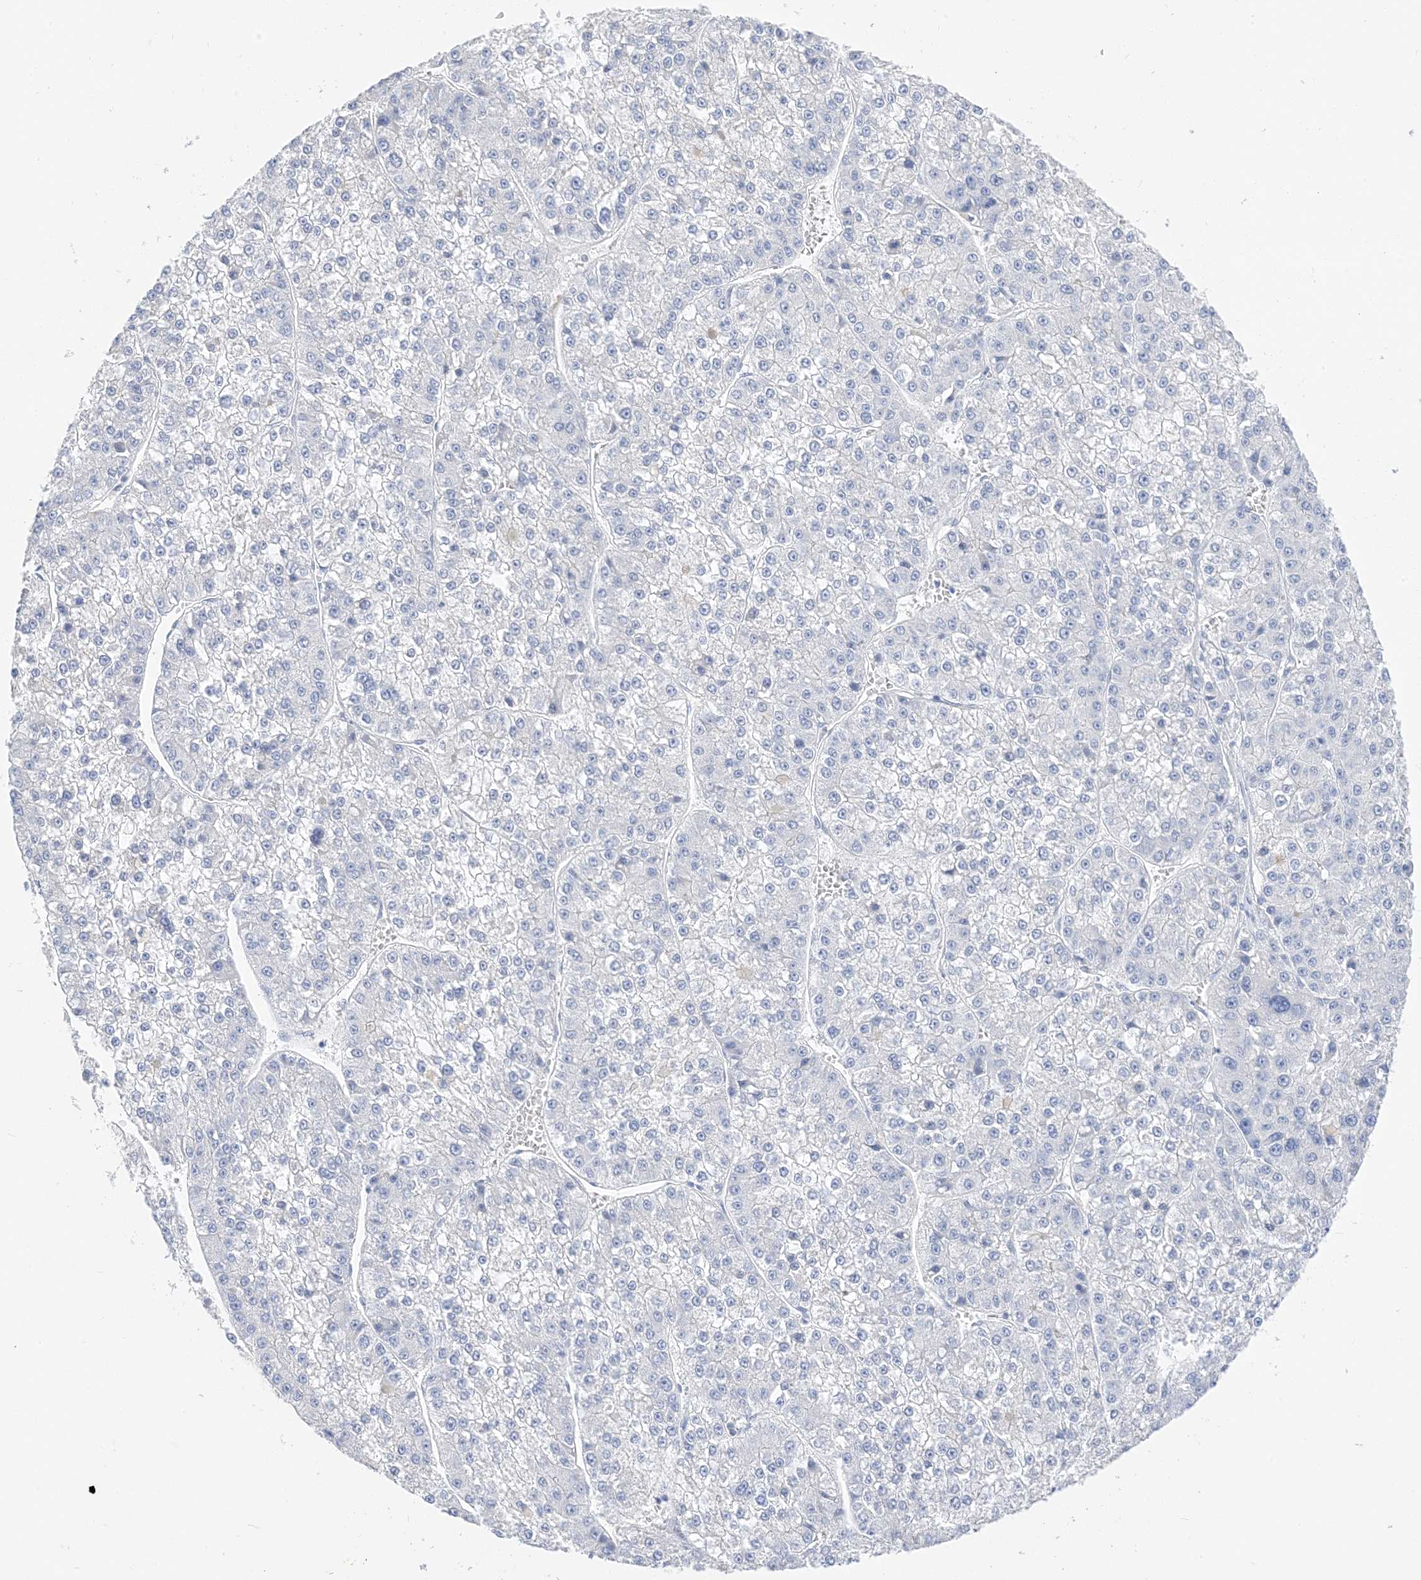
{"staining": {"intensity": "negative", "quantity": "none", "location": "none"}, "tissue": "liver cancer", "cell_type": "Tumor cells", "image_type": "cancer", "snomed": [{"axis": "morphology", "description": "Carcinoma, Hepatocellular, NOS"}, {"axis": "topography", "description": "Liver"}], "caption": "This is an immunohistochemistry histopathology image of human liver hepatocellular carcinoma. There is no staining in tumor cells.", "gene": "MUC17", "patient": {"sex": "female", "age": 73}}